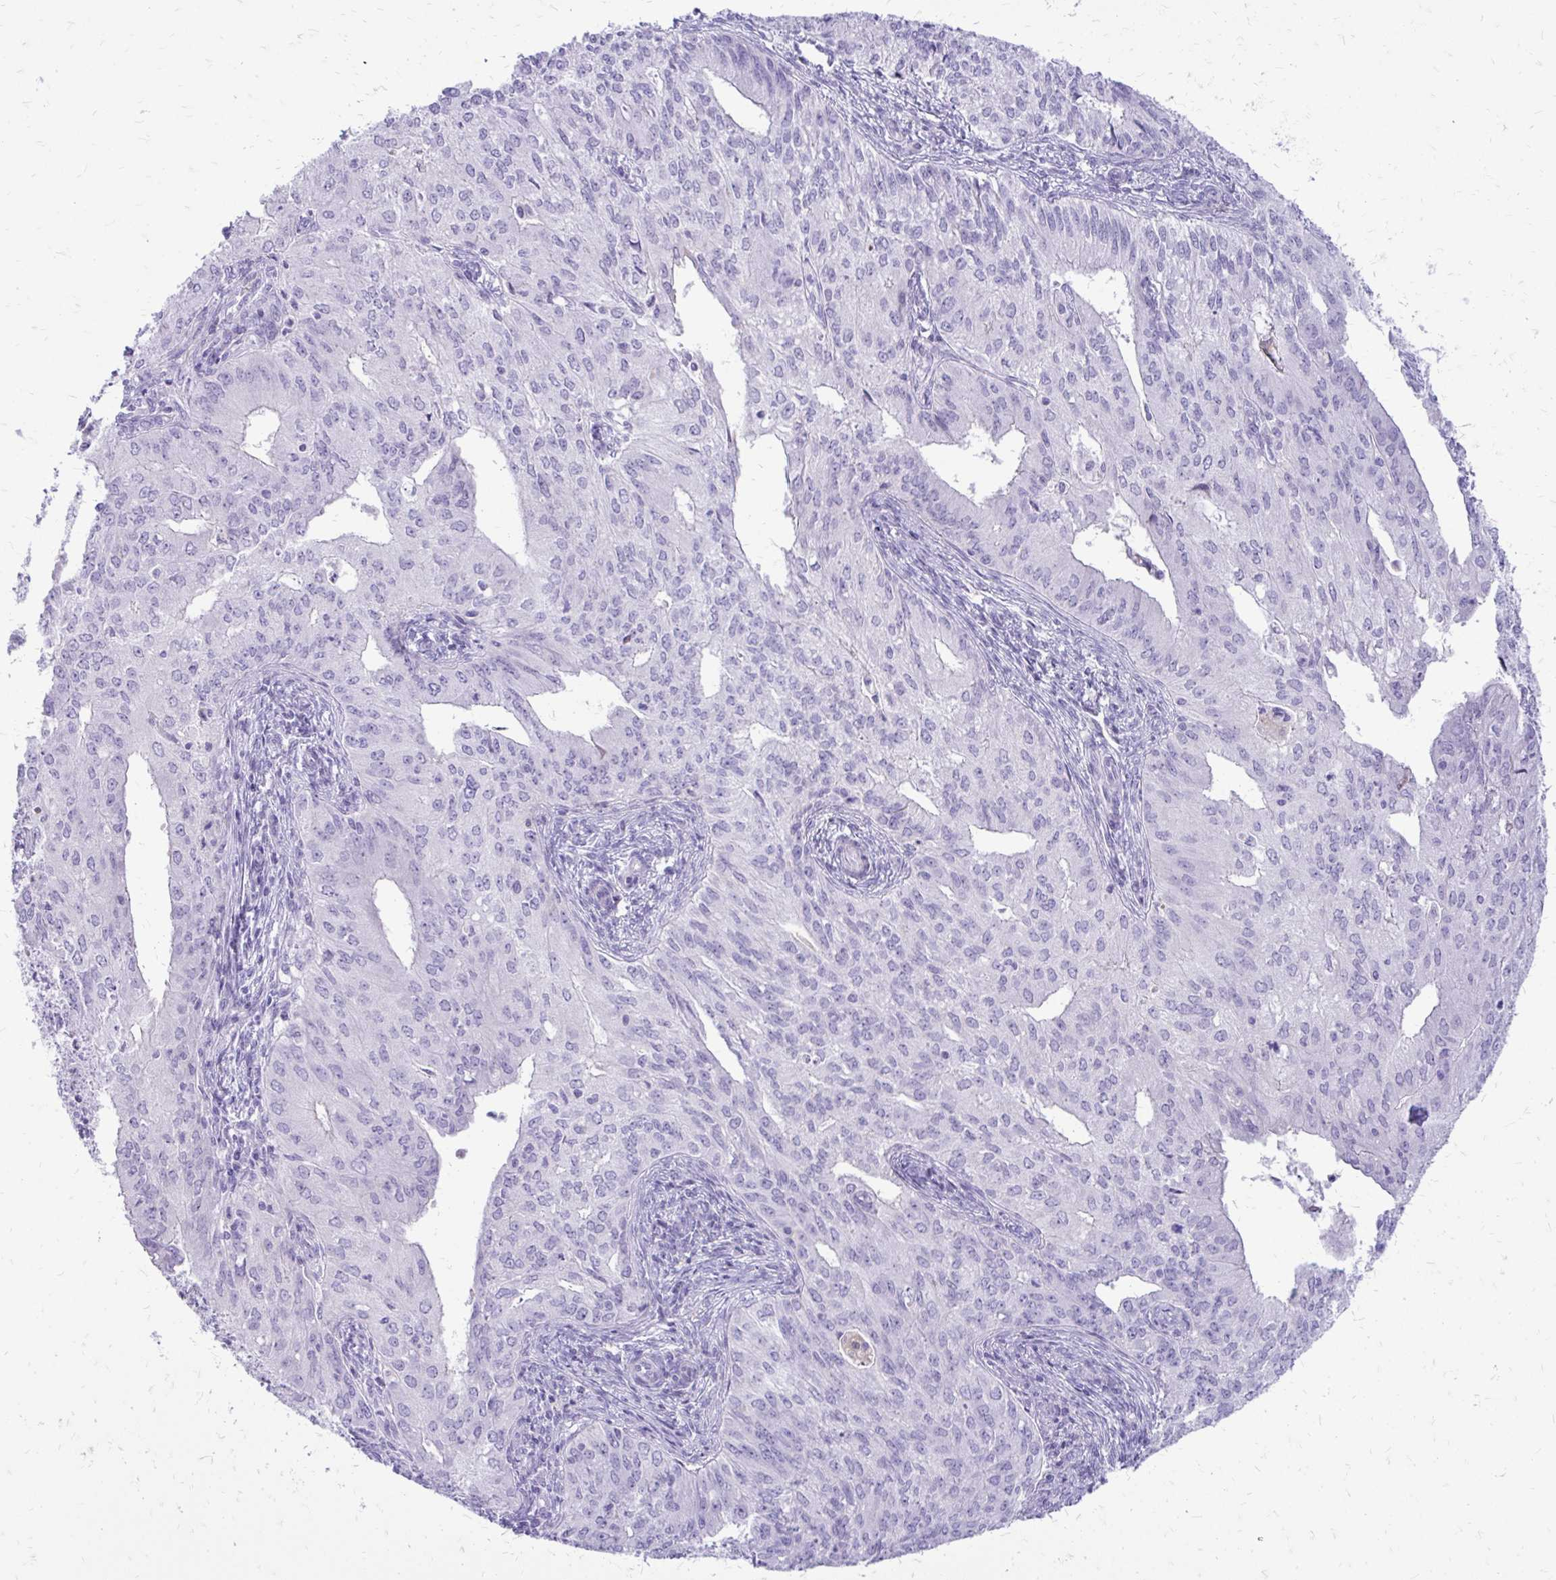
{"staining": {"intensity": "negative", "quantity": "none", "location": "none"}, "tissue": "endometrial cancer", "cell_type": "Tumor cells", "image_type": "cancer", "snomed": [{"axis": "morphology", "description": "Adenocarcinoma, NOS"}, {"axis": "topography", "description": "Endometrium"}], "caption": "High magnification brightfield microscopy of endometrial cancer stained with DAB (brown) and counterstained with hematoxylin (blue): tumor cells show no significant positivity. (Brightfield microscopy of DAB immunohistochemistry (IHC) at high magnification).", "gene": "SIGLEC11", "patient": {"sex": "female", "age": 50}}